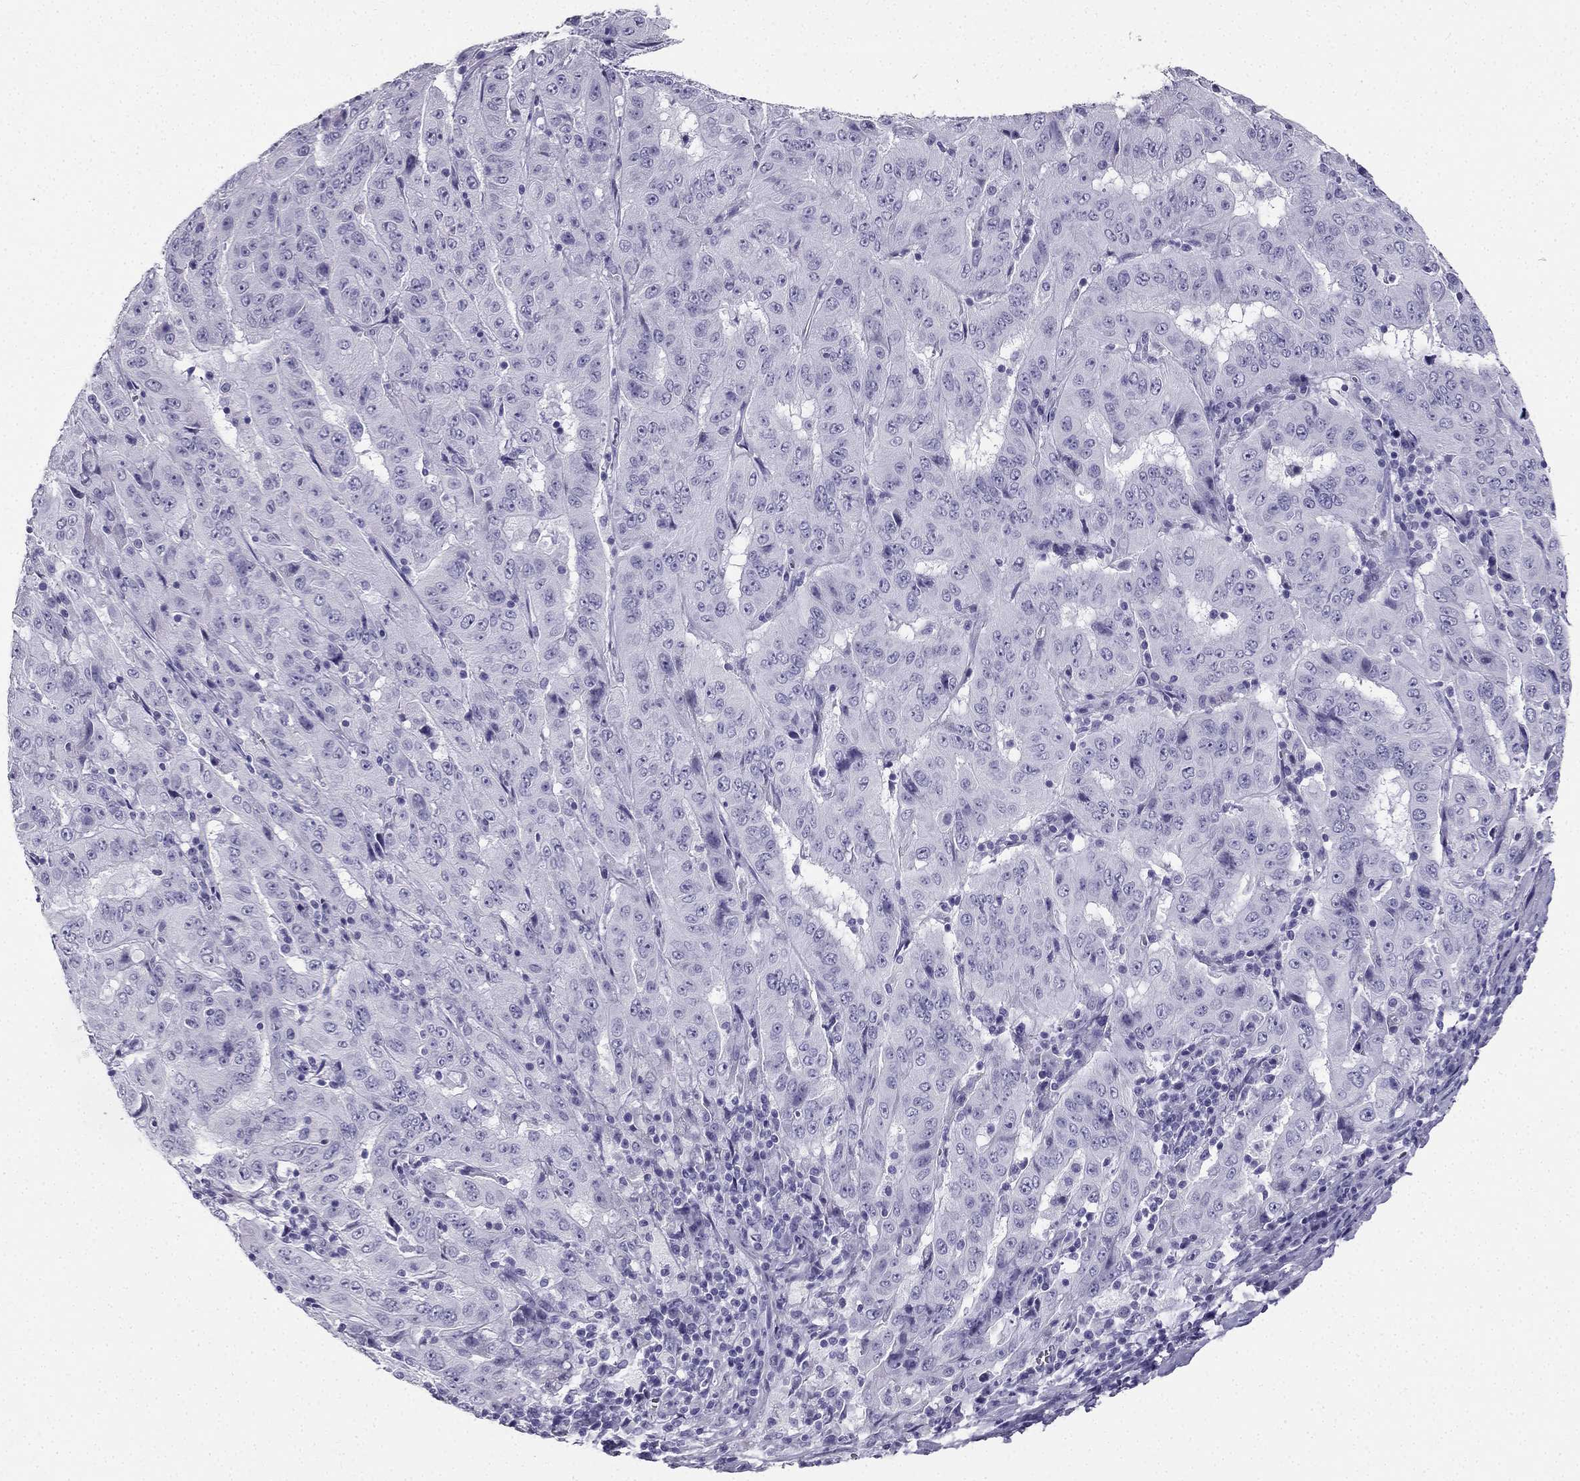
{"staining": {"intensity": "negative", "quantity": "none", "location": "none"}, "tissue": "pancreatic cancer", "cell_type": "Tumor cells", "image_type": "cancer", "snomed": [{"axis": "morphology", "description": "Adenocarcinoma, NOS"}, {"axis": "topography", "description": "Pancreas"}], "caption": "IHC micrograph of neoplastic tissue: human adenocarcinoma (pancreatic) stained with DAB exhibits no significant protein staining in tumor cells.", "gene": "TFF3", "patient": {"sex": "male", "age": 63}}